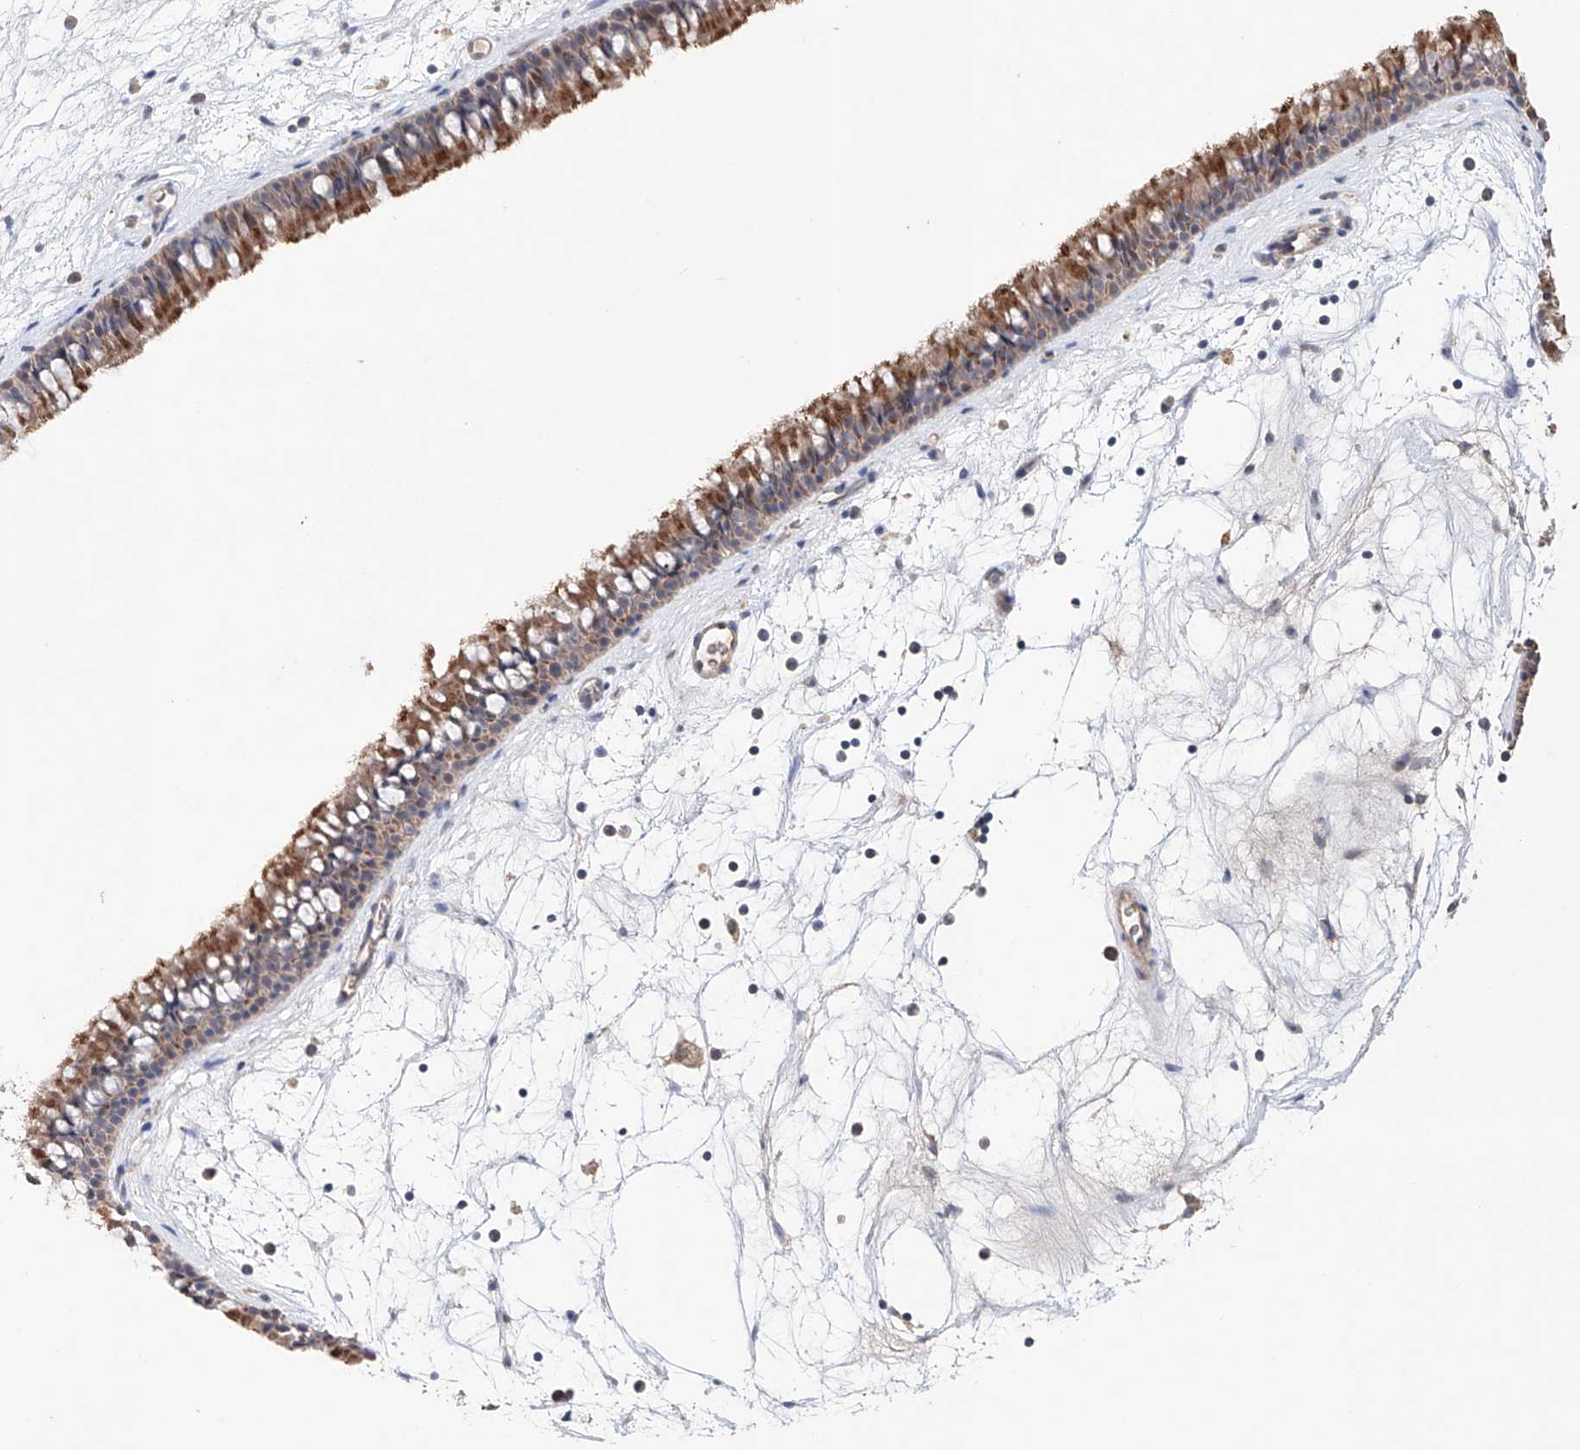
{"staining": {"intensity": "strong", "quantity": "25%-75%", "location": "cytoplasmic/membranous"}, "tissue": "nasopharynx", "cell_type": "Respiratory epithelial cells", "image_type": "normal", "snomed": [{"axis": "morphology", "description": "Normal tissue, NOS"}, {"axis": "topography", "description": "Nasopharynx"}], "caption": "An image showing strong cytoplasmic/membranous positivity in approximately 25%-75% of respiratory epithelial cells in benign nasopharynx, as visualized by brown immunohistochemical staining.", "gene": "AFG1L", "patient": {"sex": "male", "age": 64}}